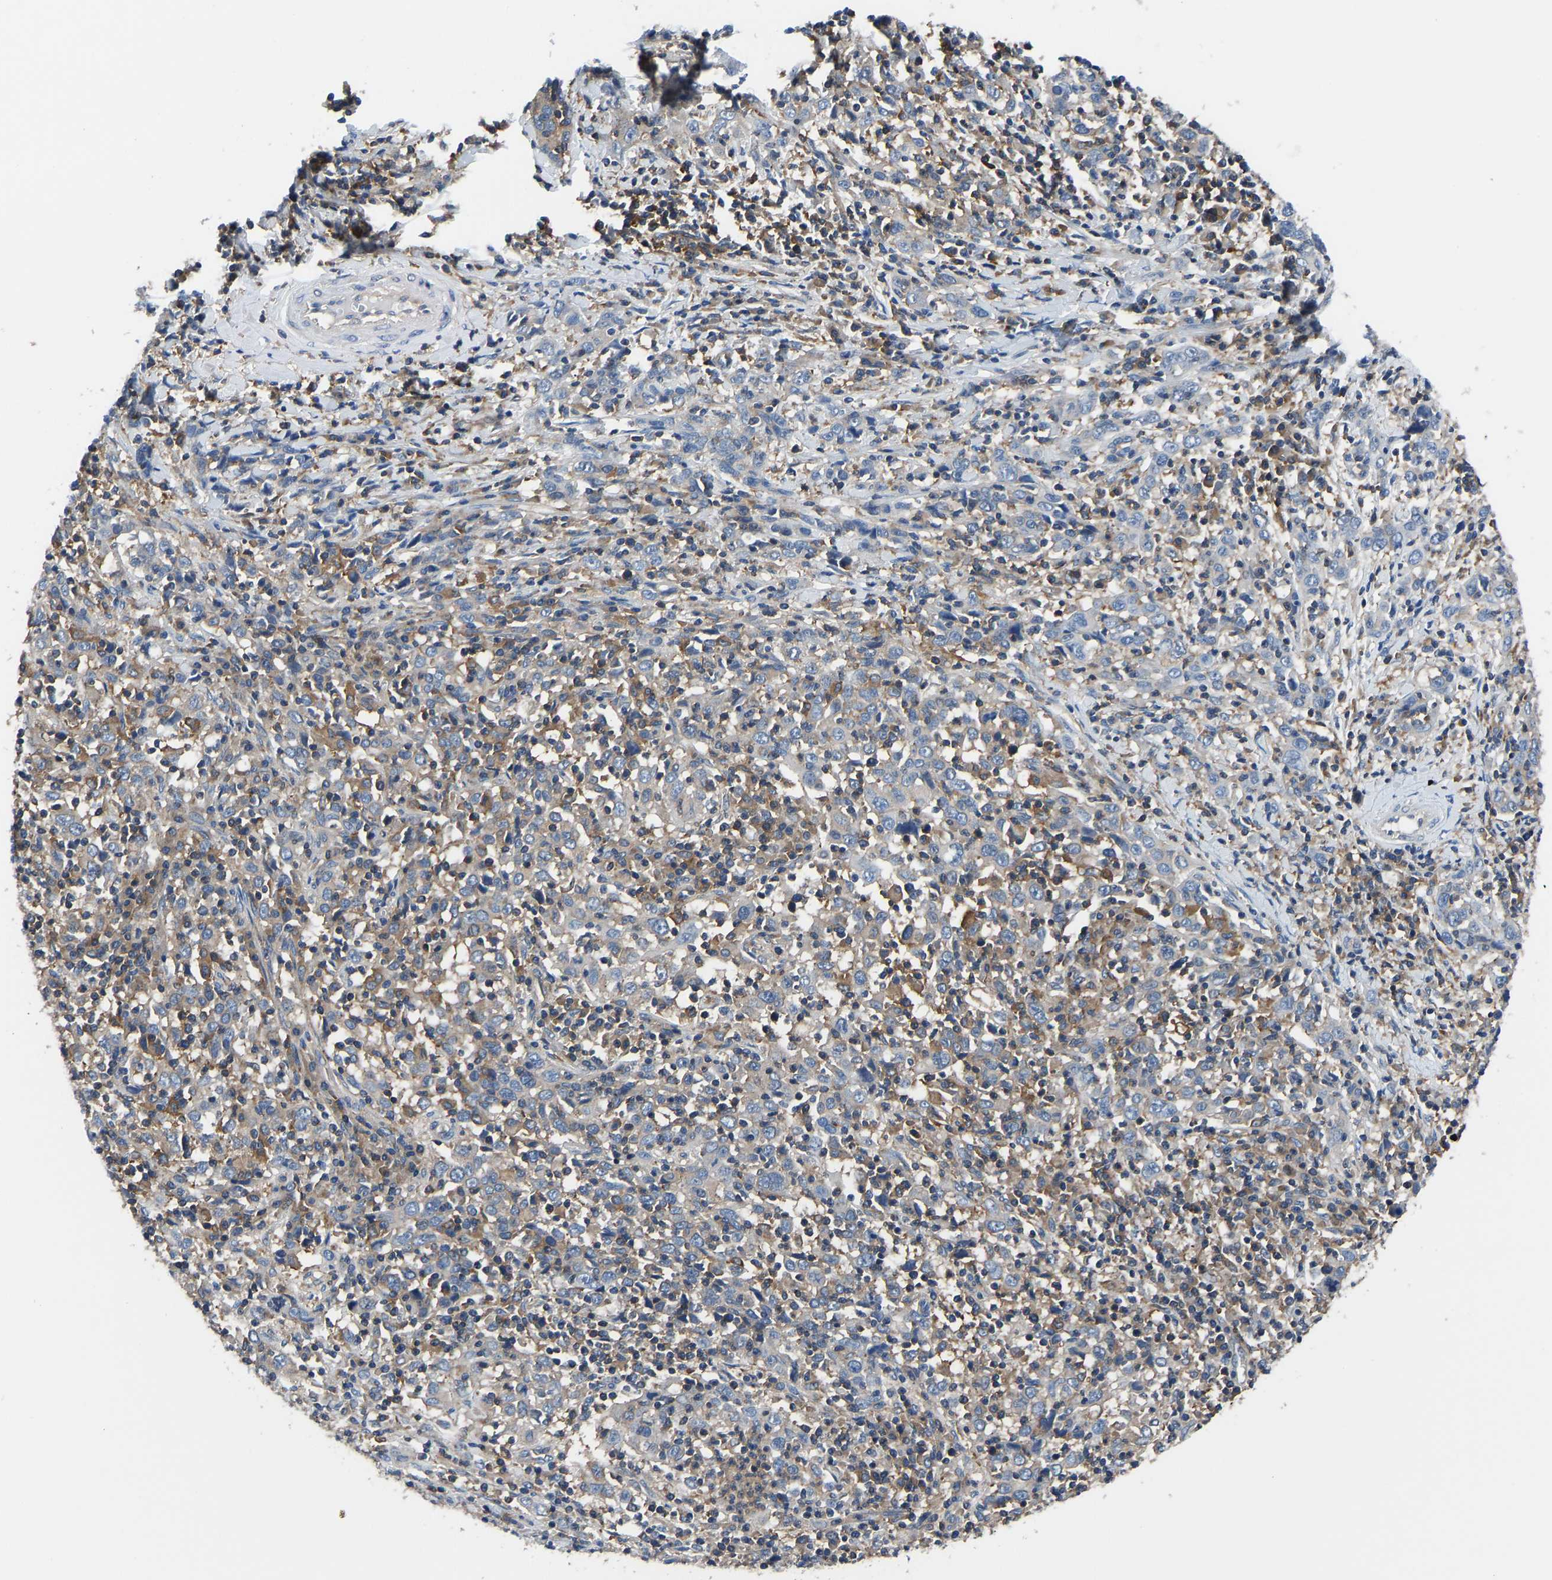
{"staining": {"intensity": "negative", "quantity": "none", "location": "none"}, "tissue": "cervical cancer", "cell_type": "Tumor cells", "image_type": "cancer", "snomed": [{"axis": "morphology", "description": "Squamous cell carcinoma, NOS"}, {"axis": "topography", "description": "Cervix"}], "caption": "Protein analysis of cervical cancer (squamous cell carcinoma) exhibits no significant staining in tumor cells.", "gene": "PRKAR1A", "patient": {"sex": "female", "age": 46}}